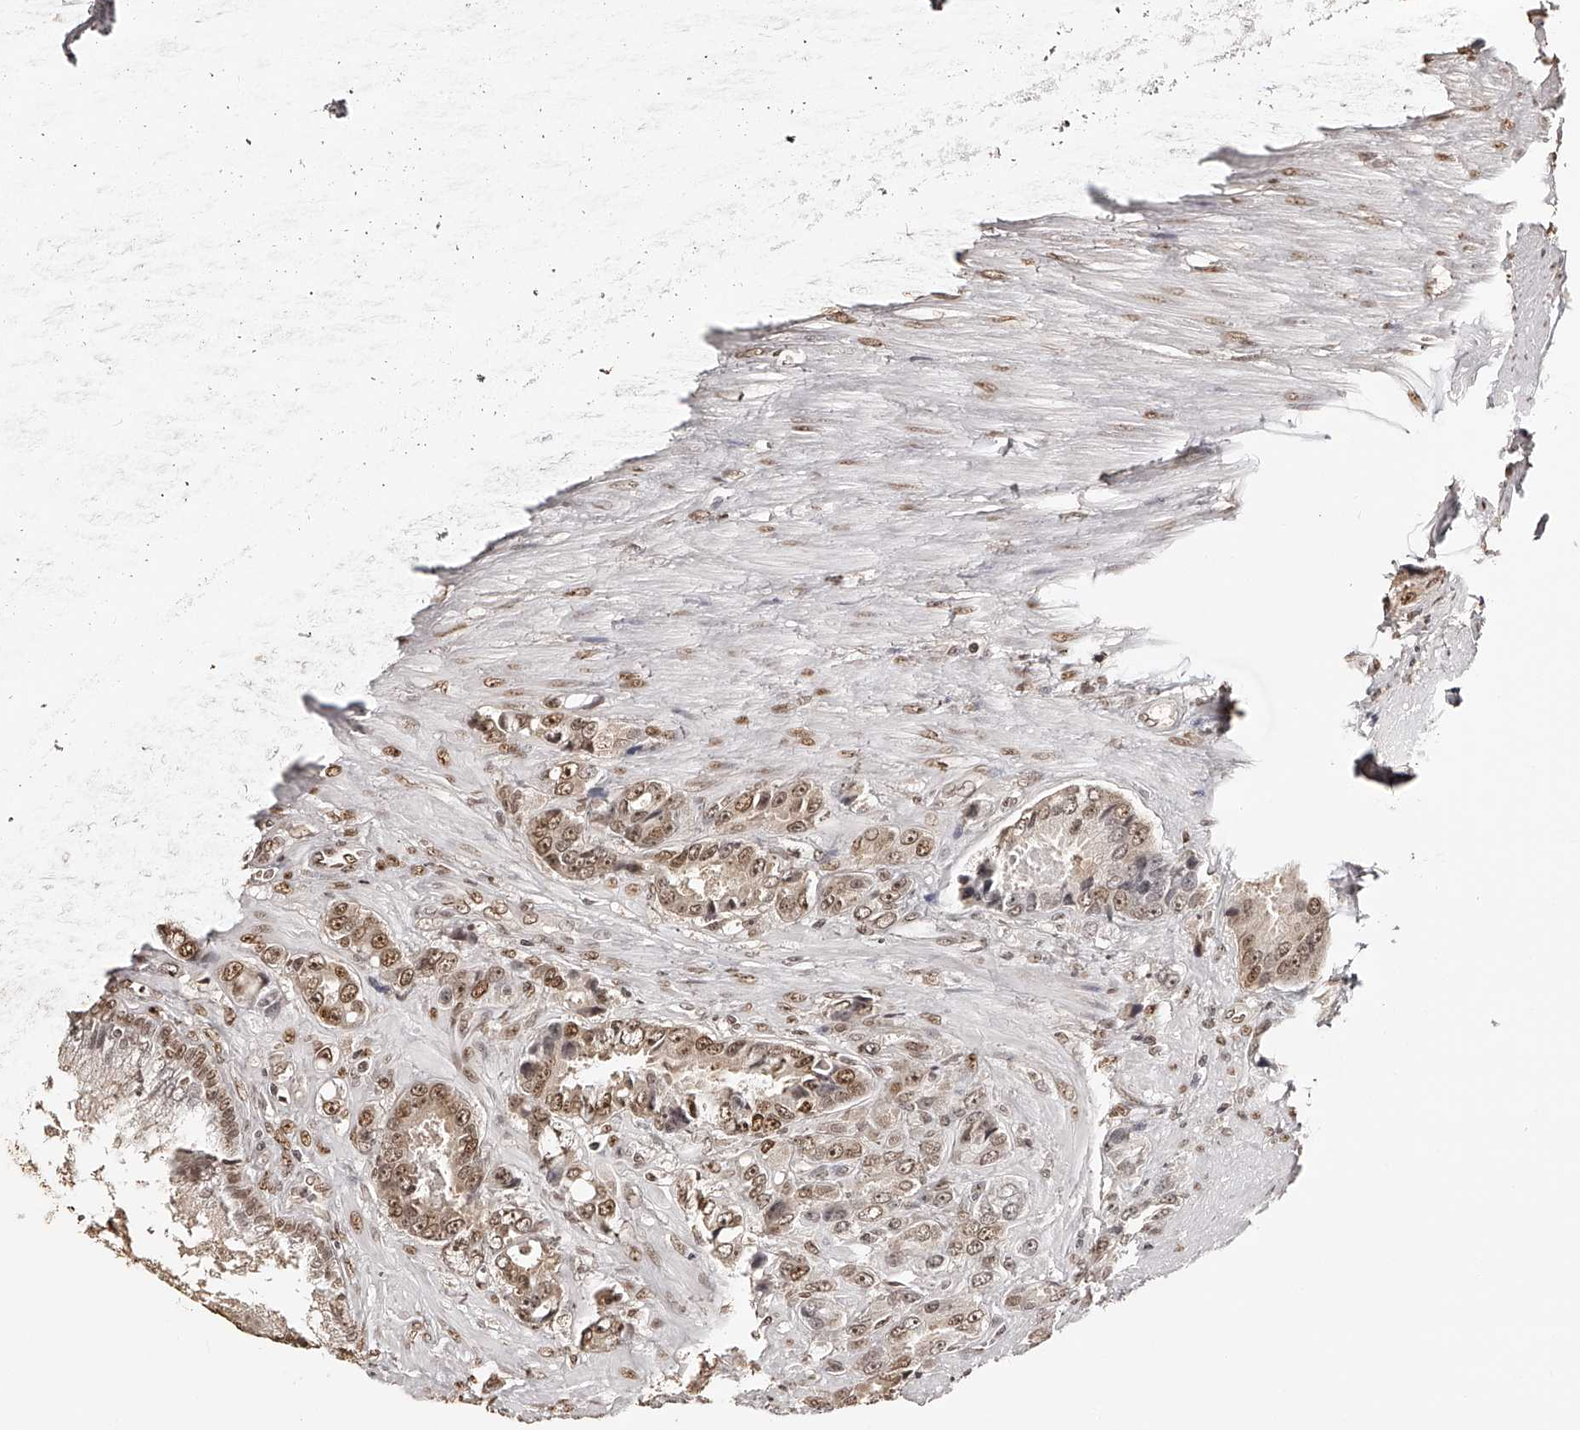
{"staining": {"intensity": "moderate", "quantity": ">75%", "location": "nuclear"}, "tissue": "prostate cancer", "cell_type": "Tumor cells", "image_type": "cancer", "snomed": [{"axis": "morphology", "description": "Adenocarcinoma, High grade"}, {"axis": "topography", "description": "Prostate"}], "caption": "An image of human prostate cancer stained for a protein displays moderate nuclear brown staining in tumor cells.", "gene": "ZNF503", "patient": {"sex": "male", "age": 60}}